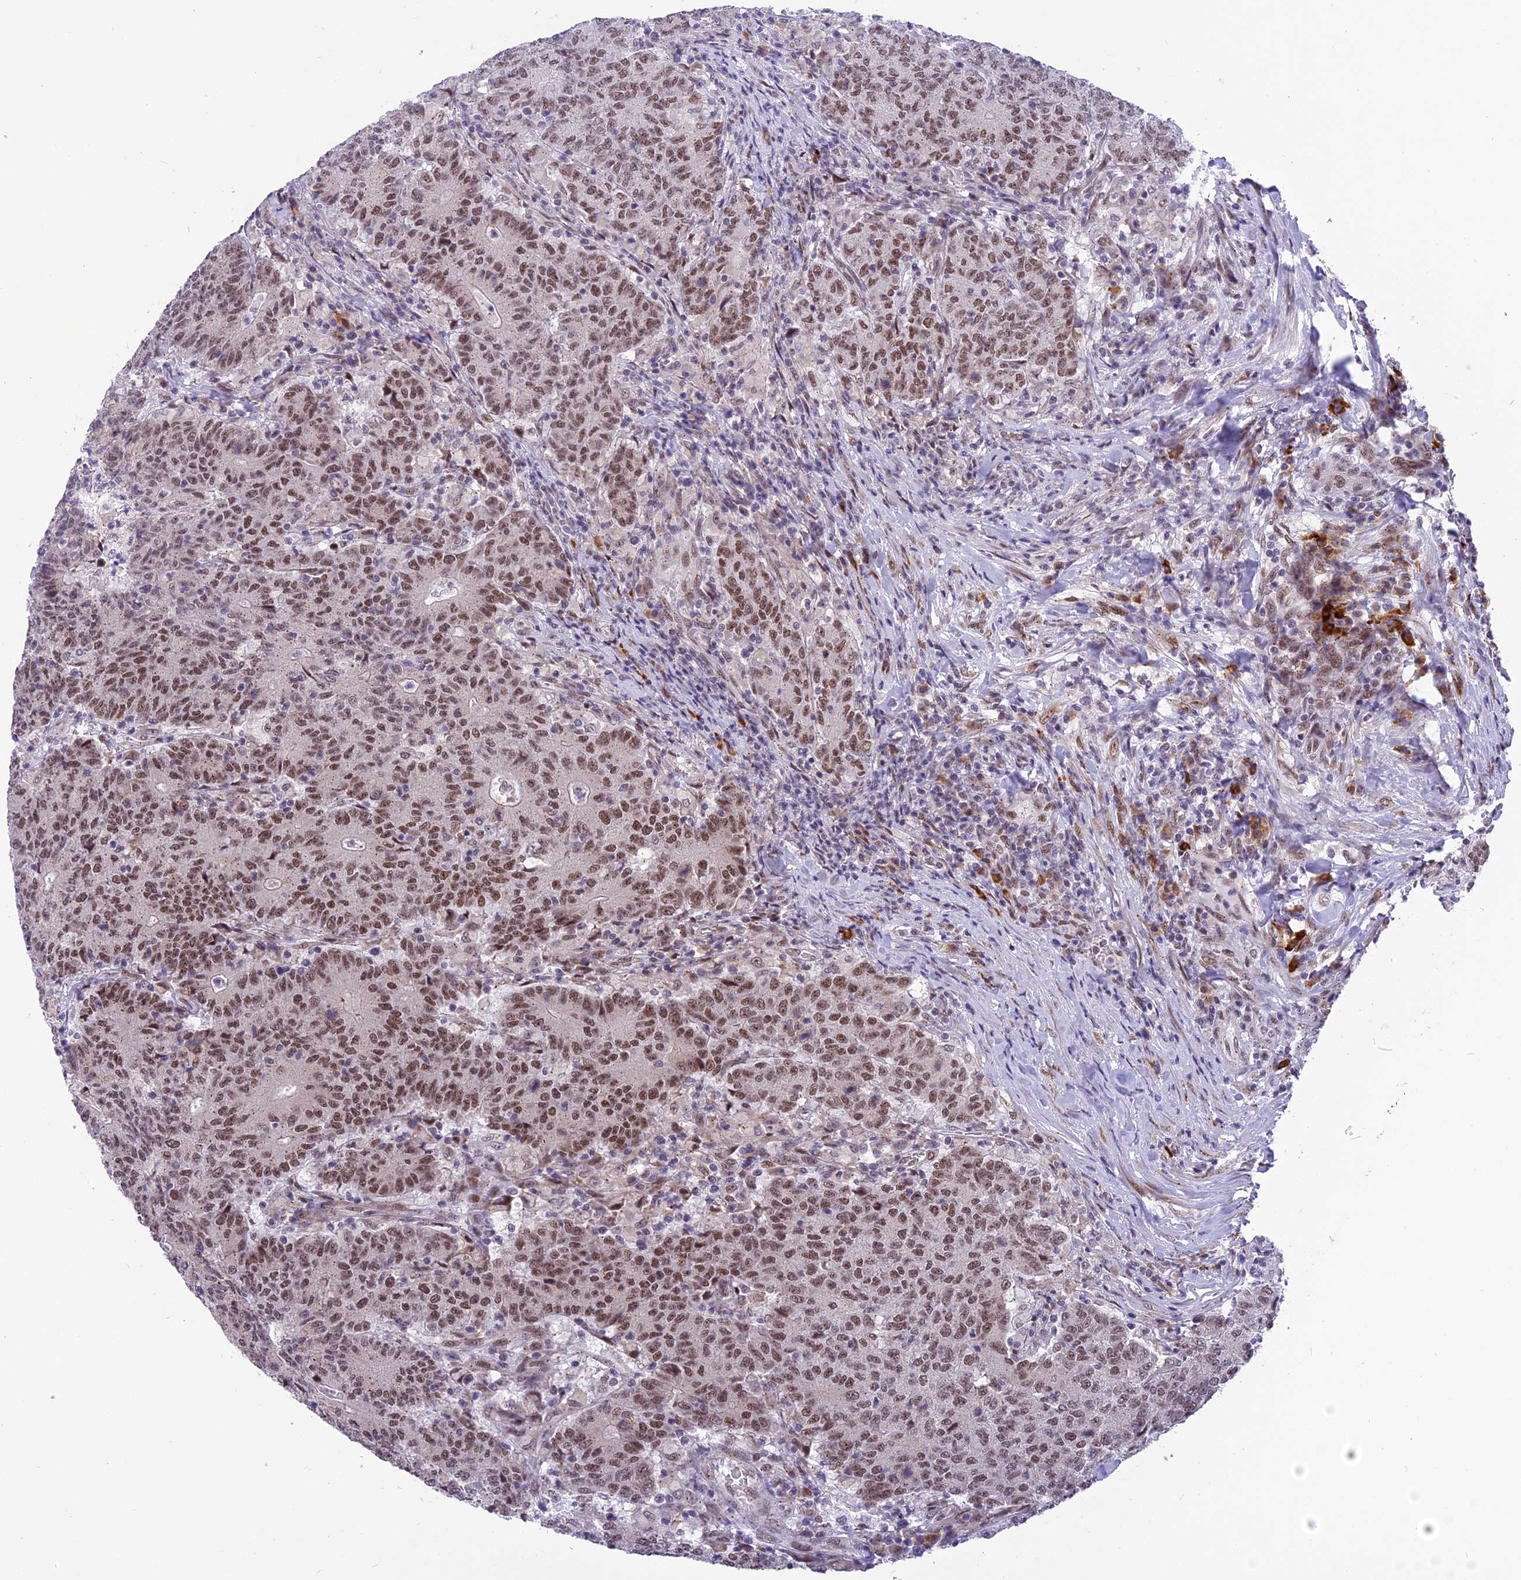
{"staining": {"intensity": "moderate", "quantity": ">75%", "location": "nuclear"}, "tissue": "colorectal cancer", "cell_type": "Tumor cells", "image_type": "cancer", "snomed": [{"axis": "morphology", "description": "Adenocarcinoma, NOS"}, {"axis": "topography", "description": "Colon"}], "caption": "A brown stain highlights moderate nuclear staining of a protein in human adenocarcinoma (colorectal) tumor cells.", "gene": "IRF2BP1", "patient": {"sex": "female", "age": 75}}